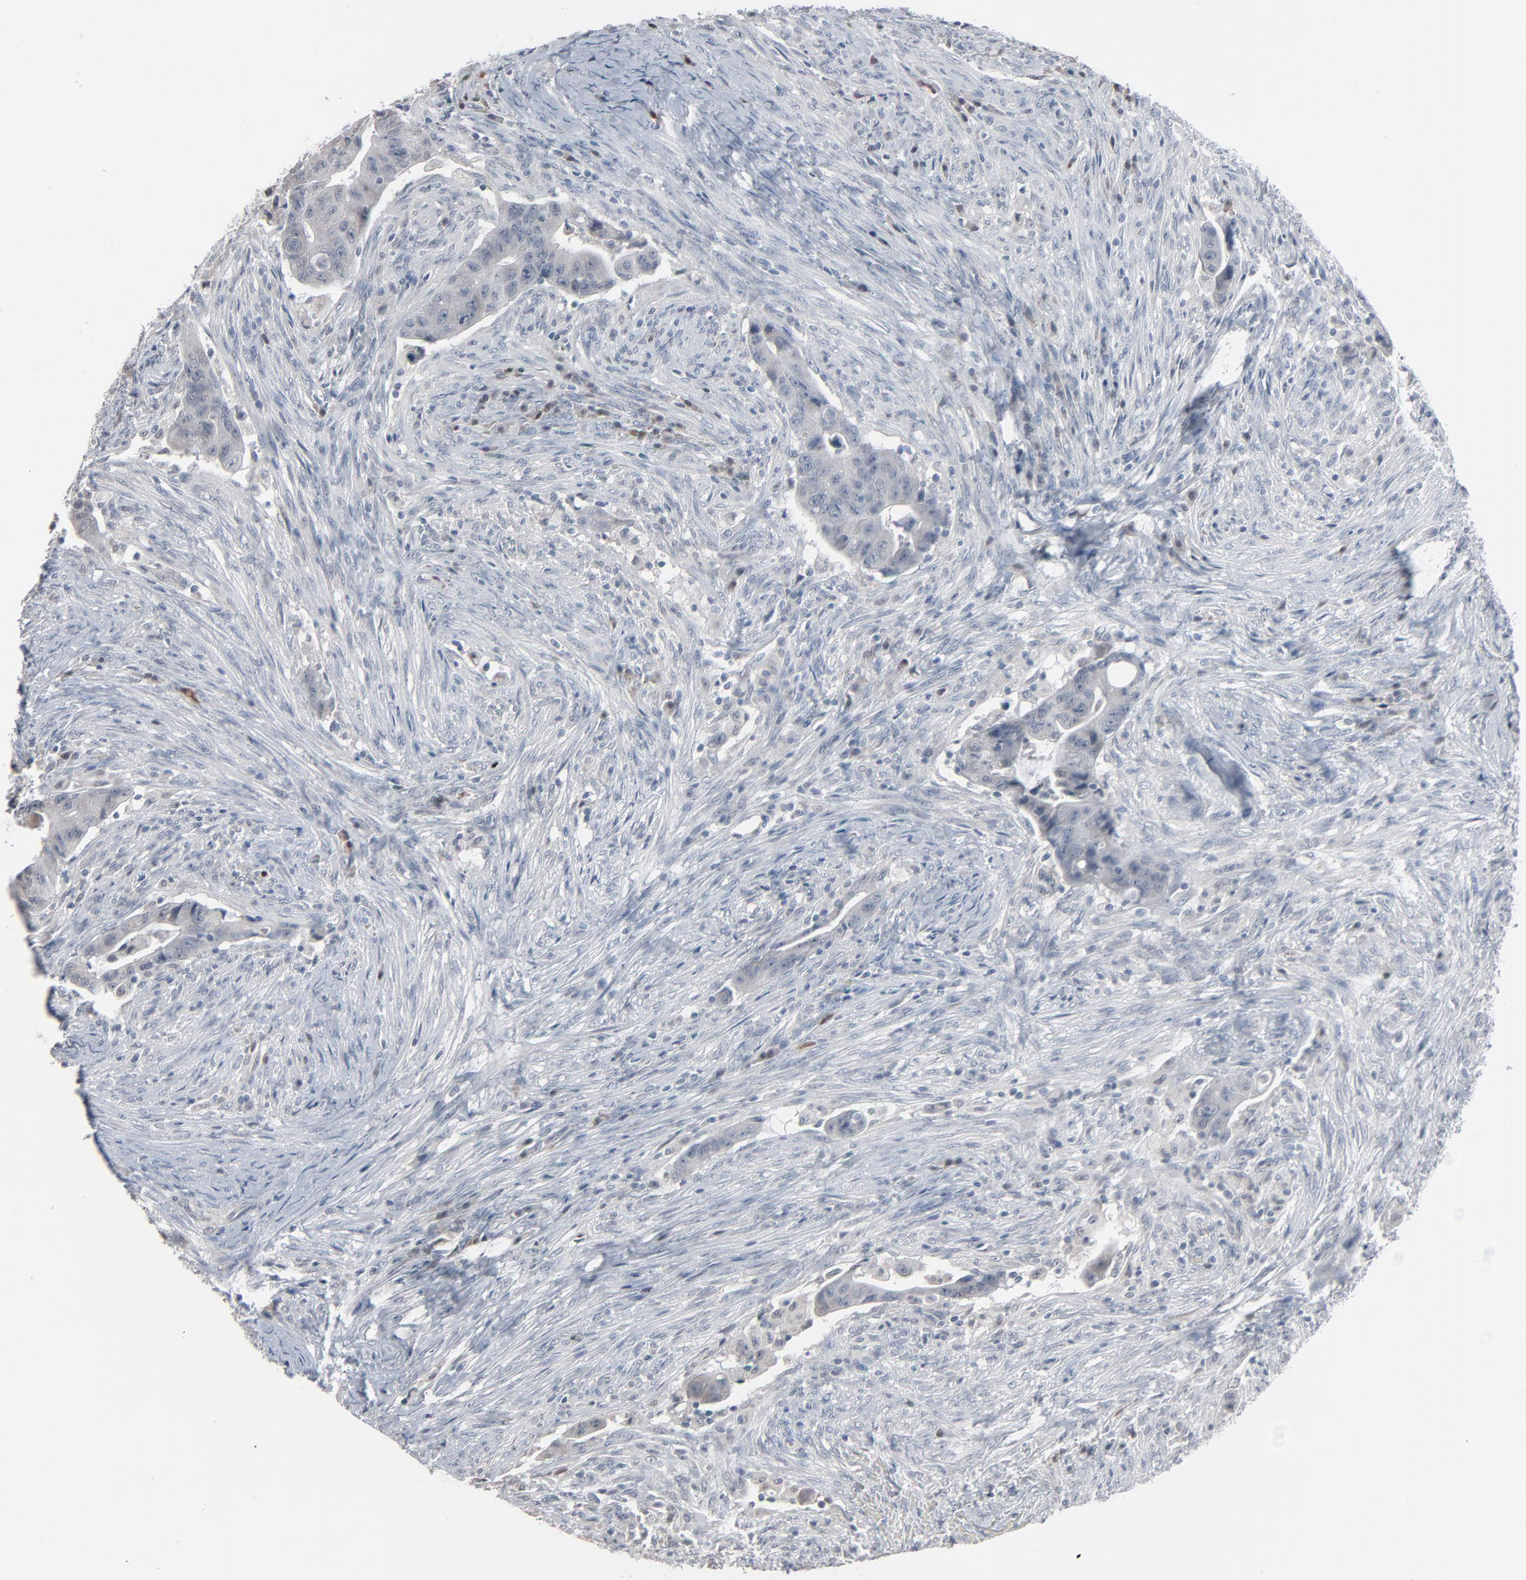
{"staining": {"intensity": "weak", "quantity": "<25%", "location": "cytoplasmic/membranous"}, "tissue": "colorectal cancer", "cell_type": "Tumor cells", "image_type": "cancer", "snomed": [{"axis": "morphology", "description": "Adenocarcinoma, NOS"}, {"axis": "topography", "description": "Rectum"}], "caption": "This is a histopathology image of IHC staining of colorectal adenocarcinoma, which shows no positivity in tumor cells. (Stains: DAB immunohistochemistry (IHC) with hematoxylin counter stain, Microscopy: brightfield microscopy at high magnification).", "gene": "SAGE1", "patient": {"sex": "female", "age": 71}}